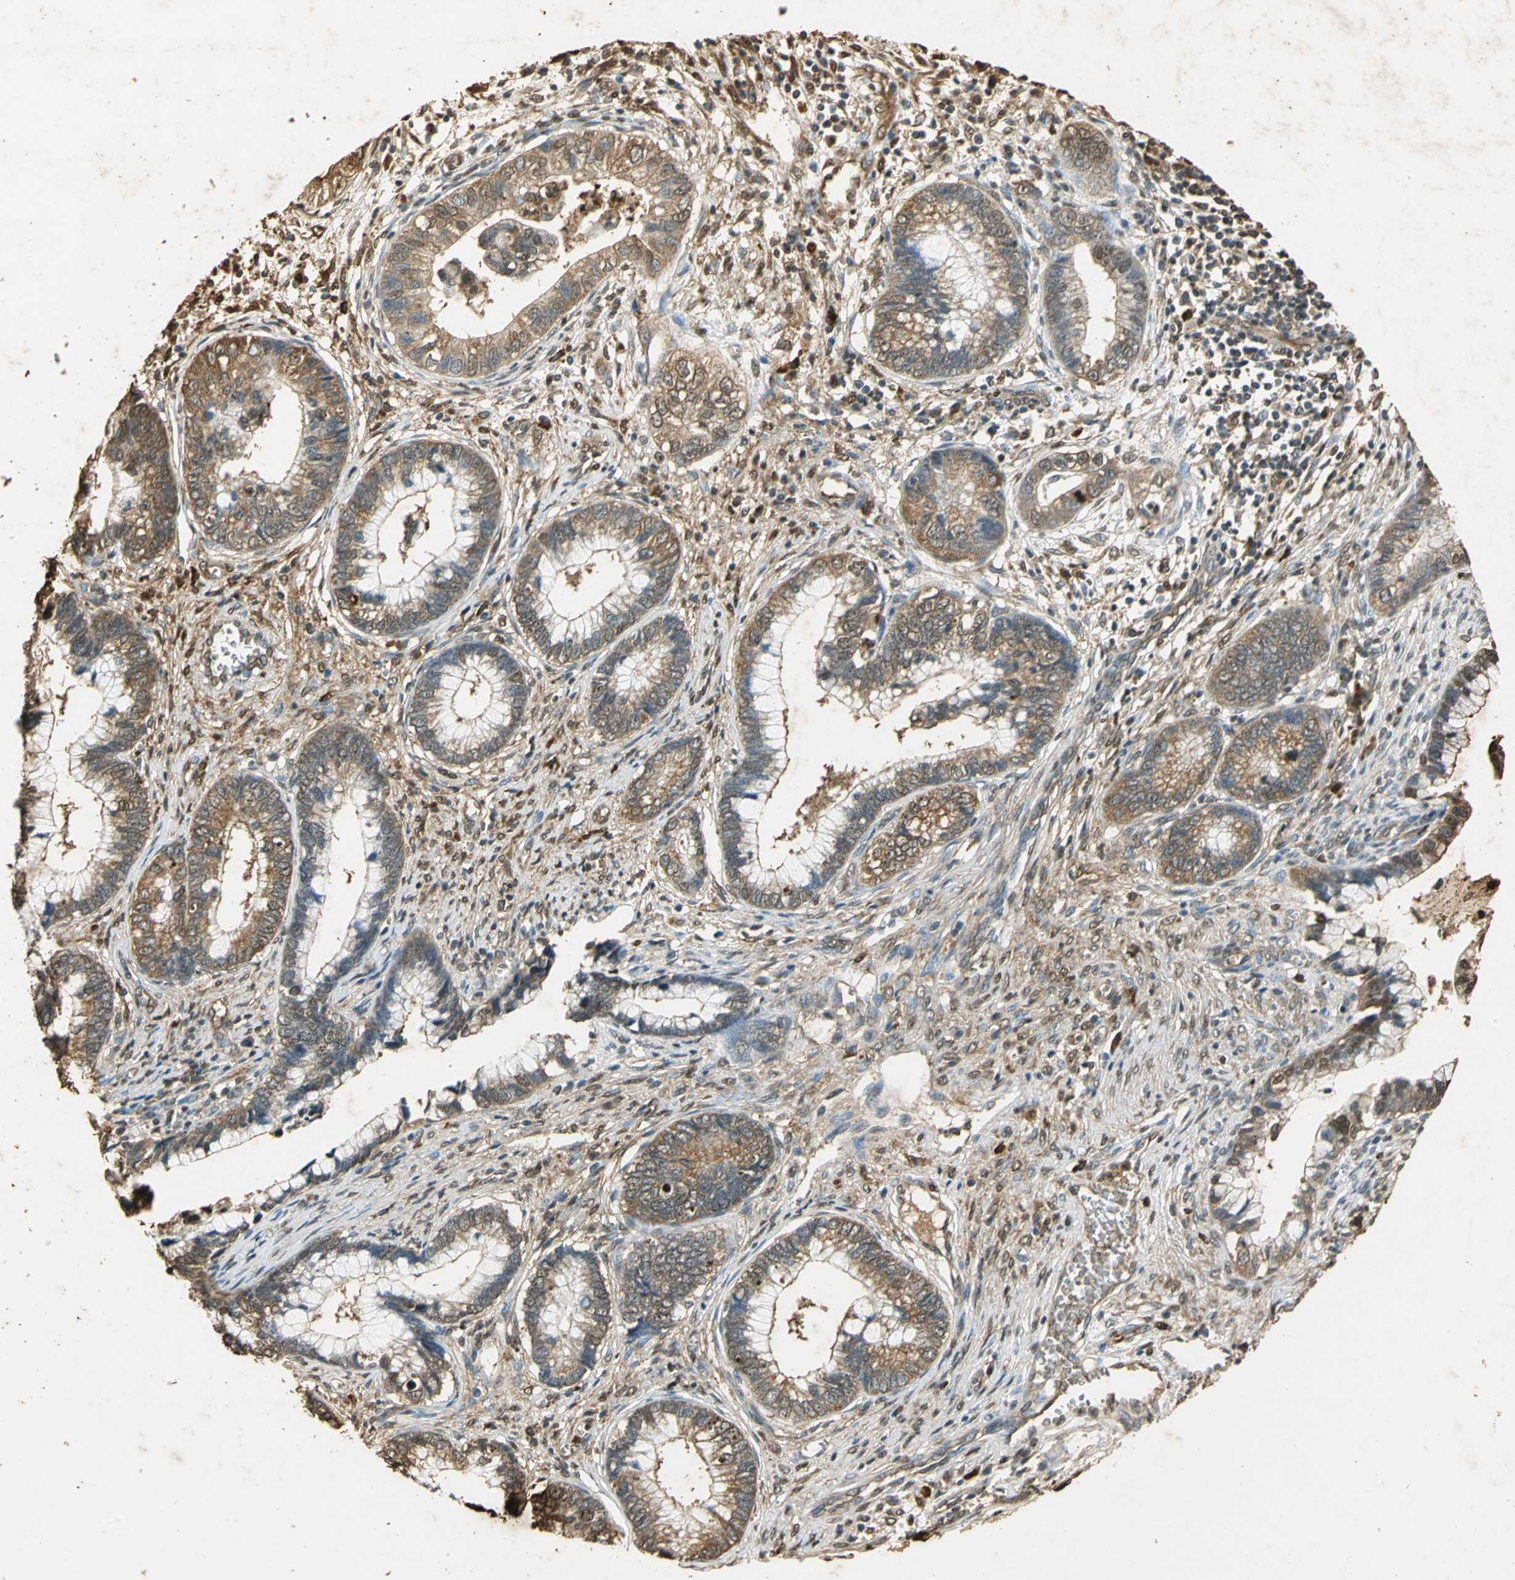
{"staining": {"intensity": "moderate", "quantity": ">75%", "location": "cytoplasmic/membranous"}, "tissue": "cervical cancer", "cell_type": "Tumor cells", "image_type": "cancer", "snomed": [{"axis": "morphology", "description": "Adenocarcinoma, NOS"}, {"axis": "topography", "description": "Cervix"}], "caption": "Immunohistochemical staining of cervical cancer (adenocarcinoma) displays moderate cytoplasmic/membranous protein expression in about >75% of tumor cells.", "gene": "GAPDH", "patient": {"sex": "female", "age": 44}}